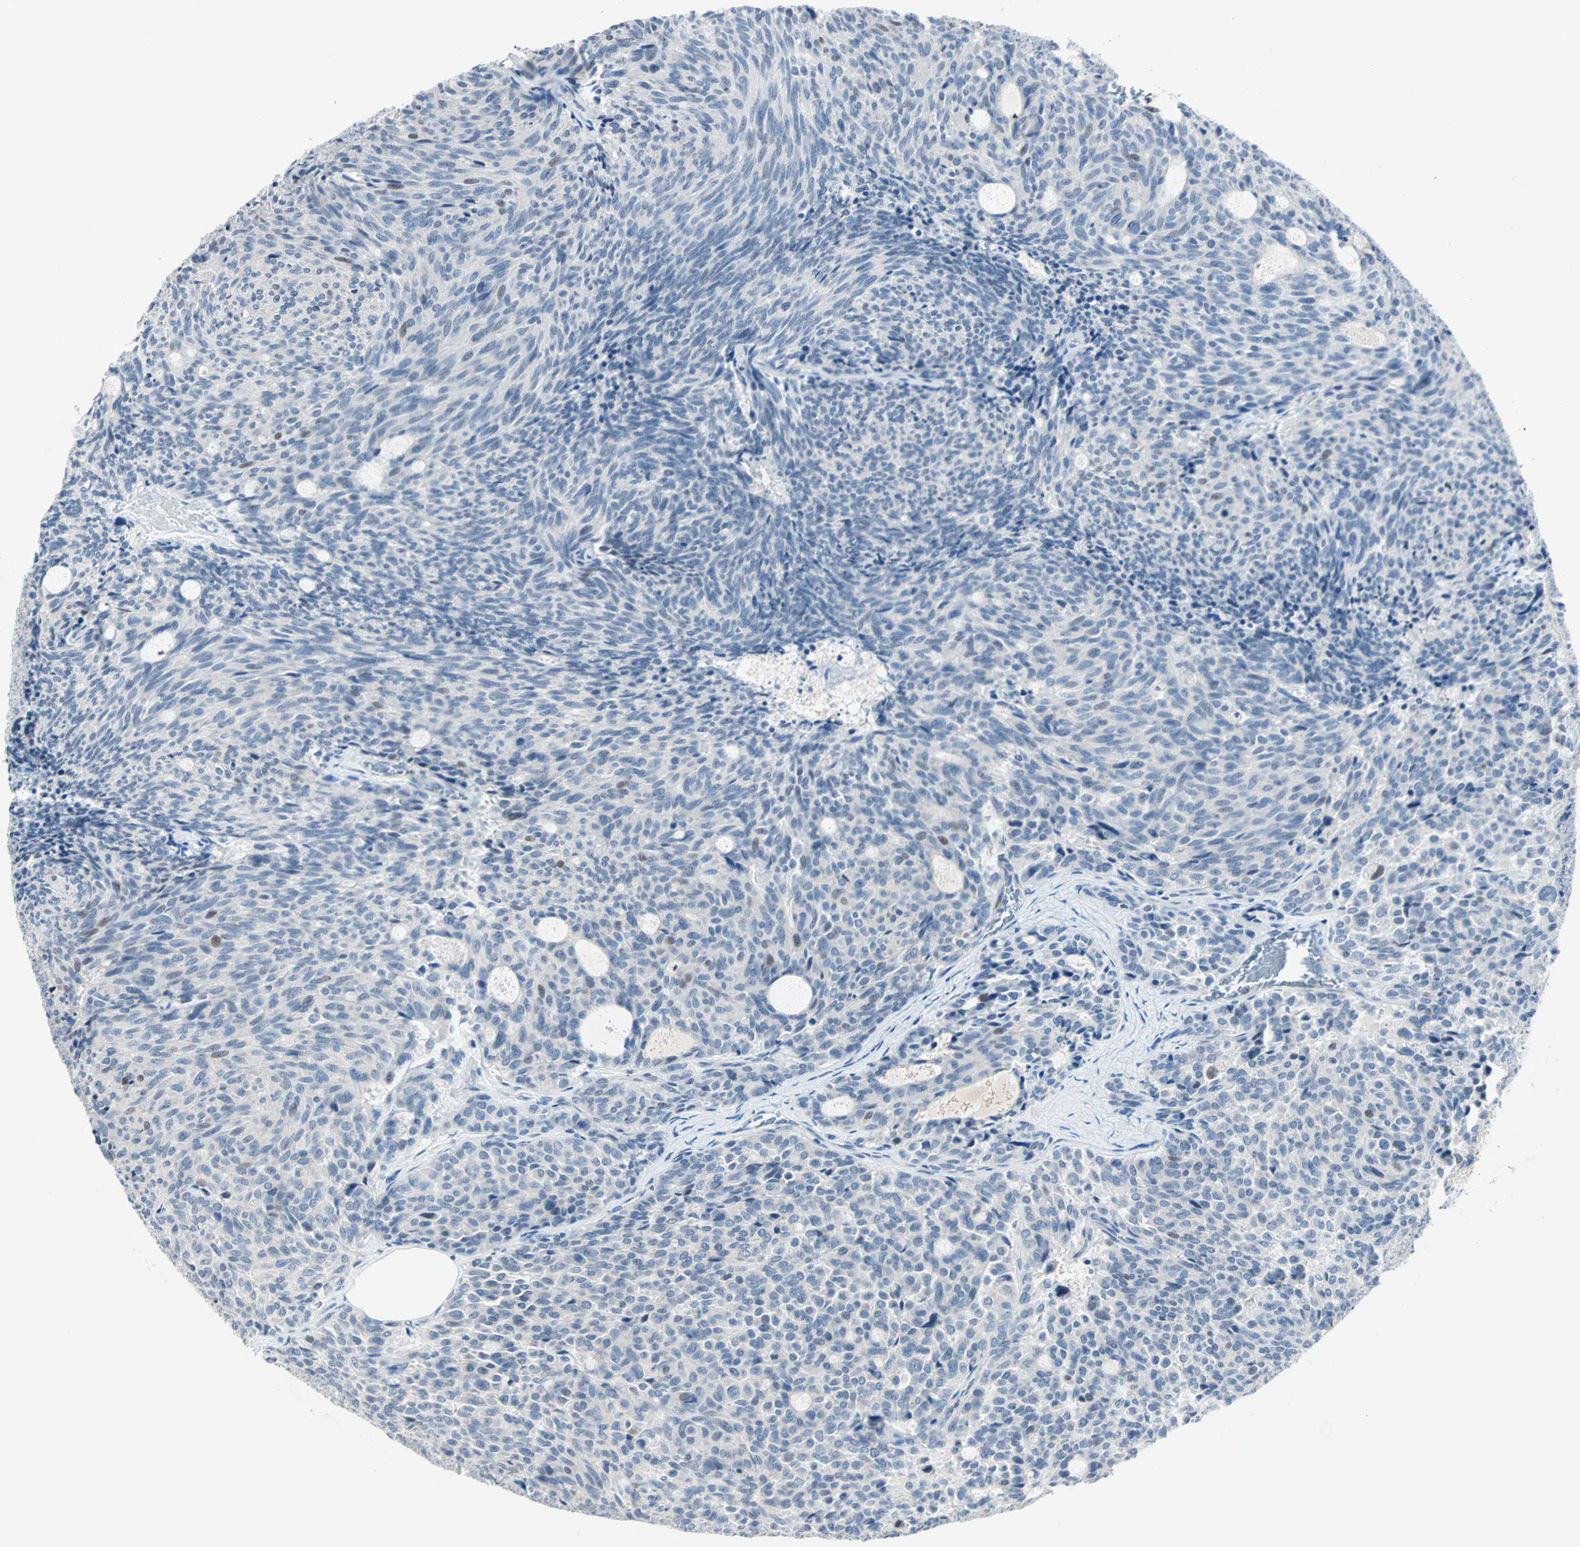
{"staining": {"intensity": "negative", "quantity": "none", "location": "none"}, "tissue": "carcinoid", "cell_type": "Tumor cells", "image_type": "cancer", "snomed": [{"axis": "morphology", "description": "Carcinoid, malignant, NOS"}, {"axis": "topography", "description": "Pancreas"}], "caption": "Tumor cells are negative for protein expression in human carcinoid (malignant).", "gene": "CCNE2", "patient": {"sex": "female", "age": 54}}